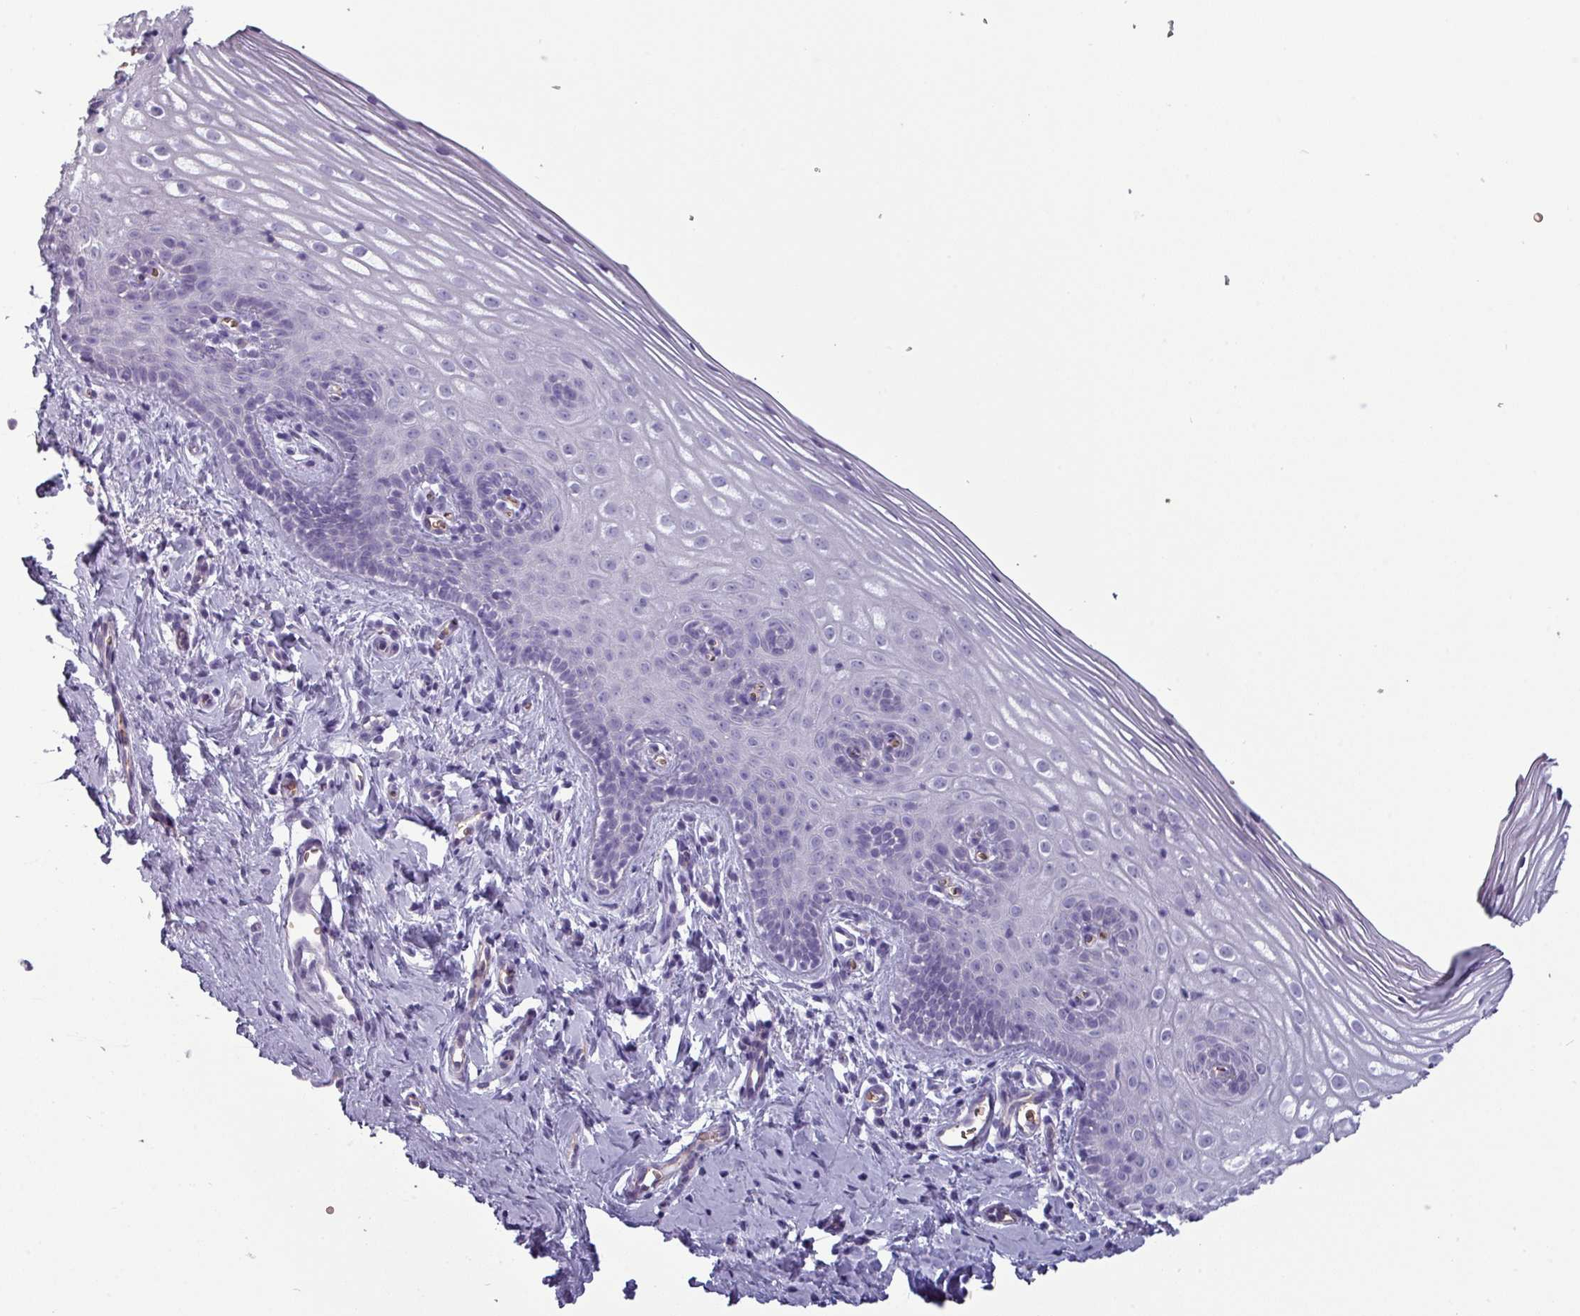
{"staining": {"intensity": "negative", "quantity": "none", "location": "none"}, "tissue": "cervix", "cell_type": "Glandular cells", "image_type": "normal", "snomed": [{"axis": "morphology", "description": "Normal tissue, NOS"}, {"axis": "topography", "description": "Cervix"}], "caption": "Human cervix stained for a protein using immunohistochemistry (IHC) reveals no staining in glandular cells.", "gene": "AREL1", "patient": {"sex": "female", "age": 44}}